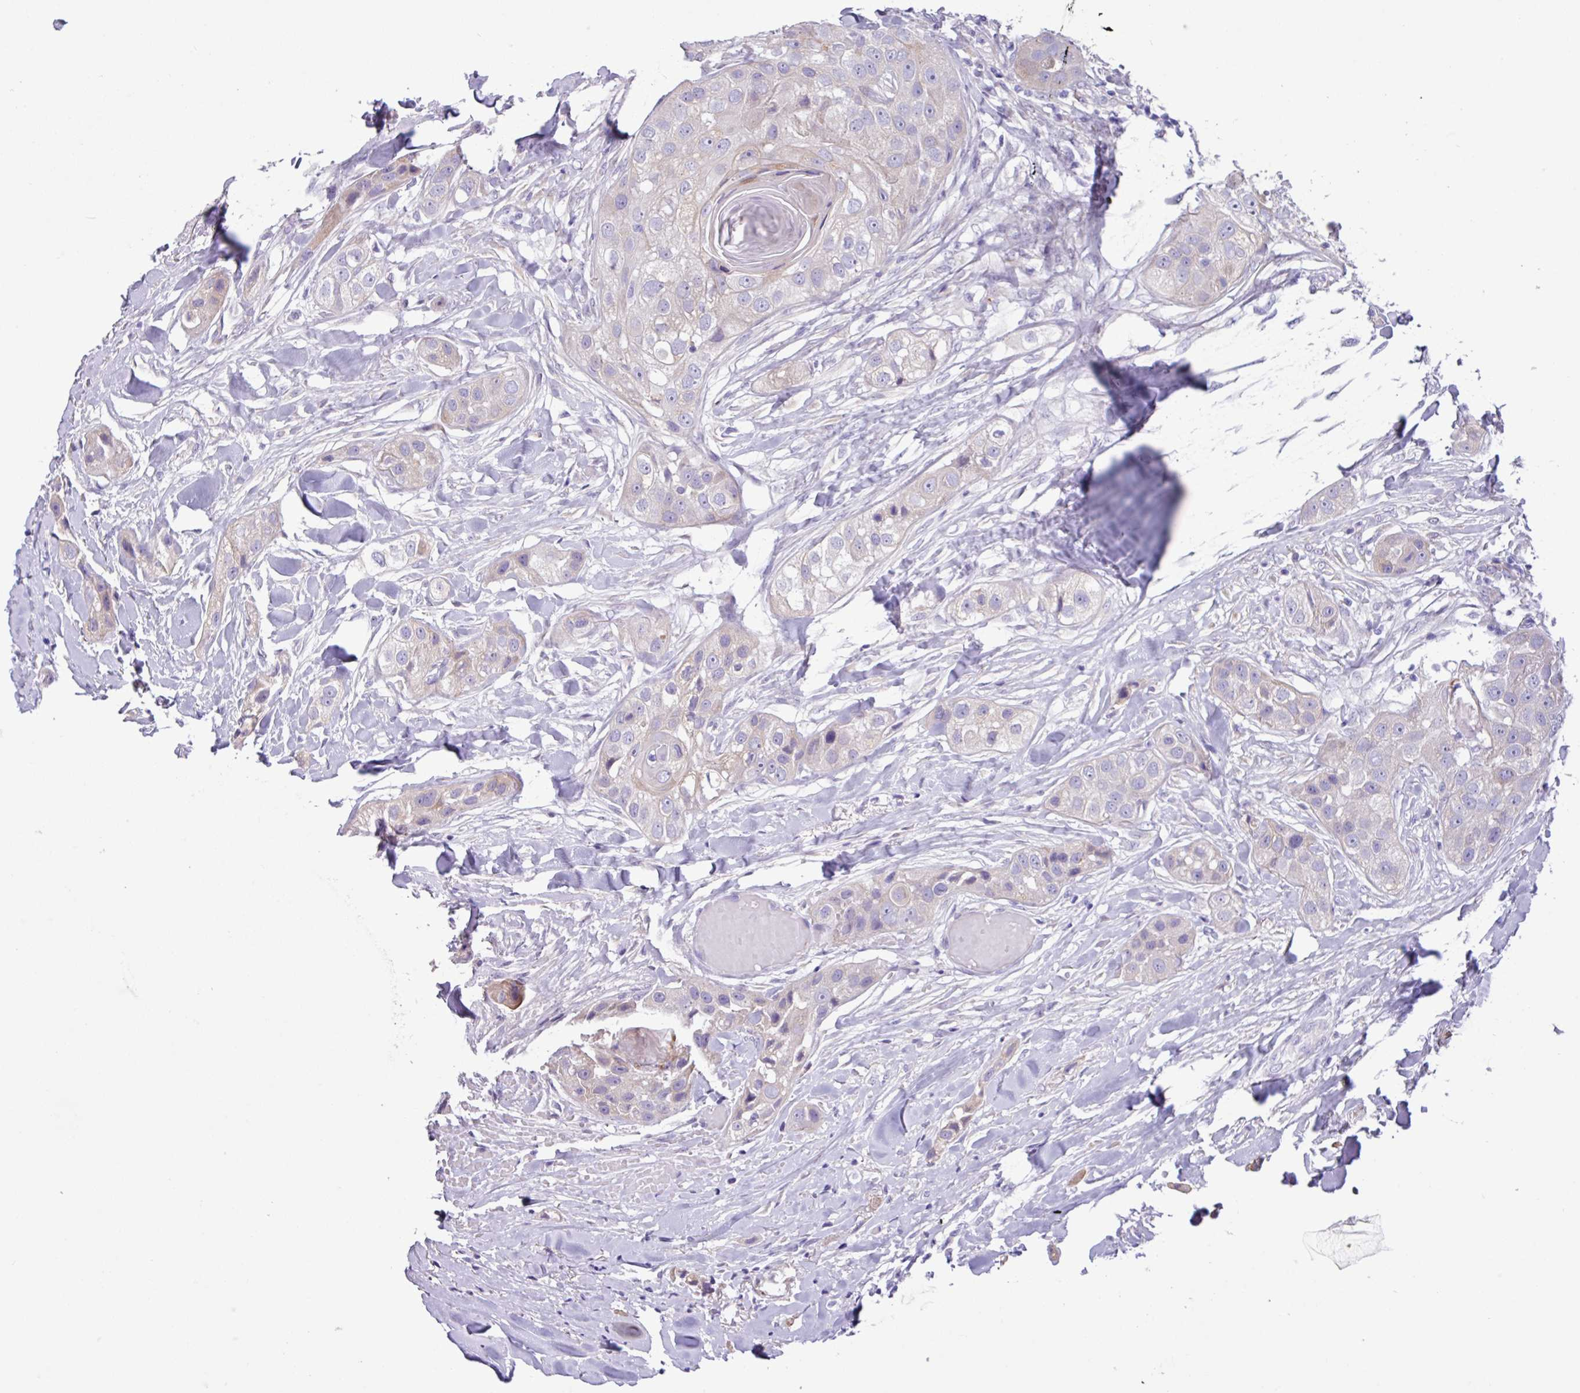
{"staining": {"intensity": "weak", "quantity": "<25%", "location": "cytoplasmic/membranous"}, "tissue": "head and neck cancer", "cell_type": "Tumor cells", "image_type": "cancer", "snomed": [{"axis": "morphology", "description": "Normal tissue, NOS"}, {"axis": "morphology", "description": "Squamous cell carcinoma, NOS"}, {"axis": "topography", "description": "Skeletal muscle"}, {"axis": "topography", "description": "Head-Neck"}], "caption": "DAB immunohistochemical staining of human head and neck cancer (squamous cell carcinoma) exhibits no significant staining in tumor cells. (Brightfield microscopy of DAB (3,3'-diaminobenzidine) immunohistochemistry at high magnification).", "gene": "SLC38A1", "patient": {"sex": "male", "age": 51}}